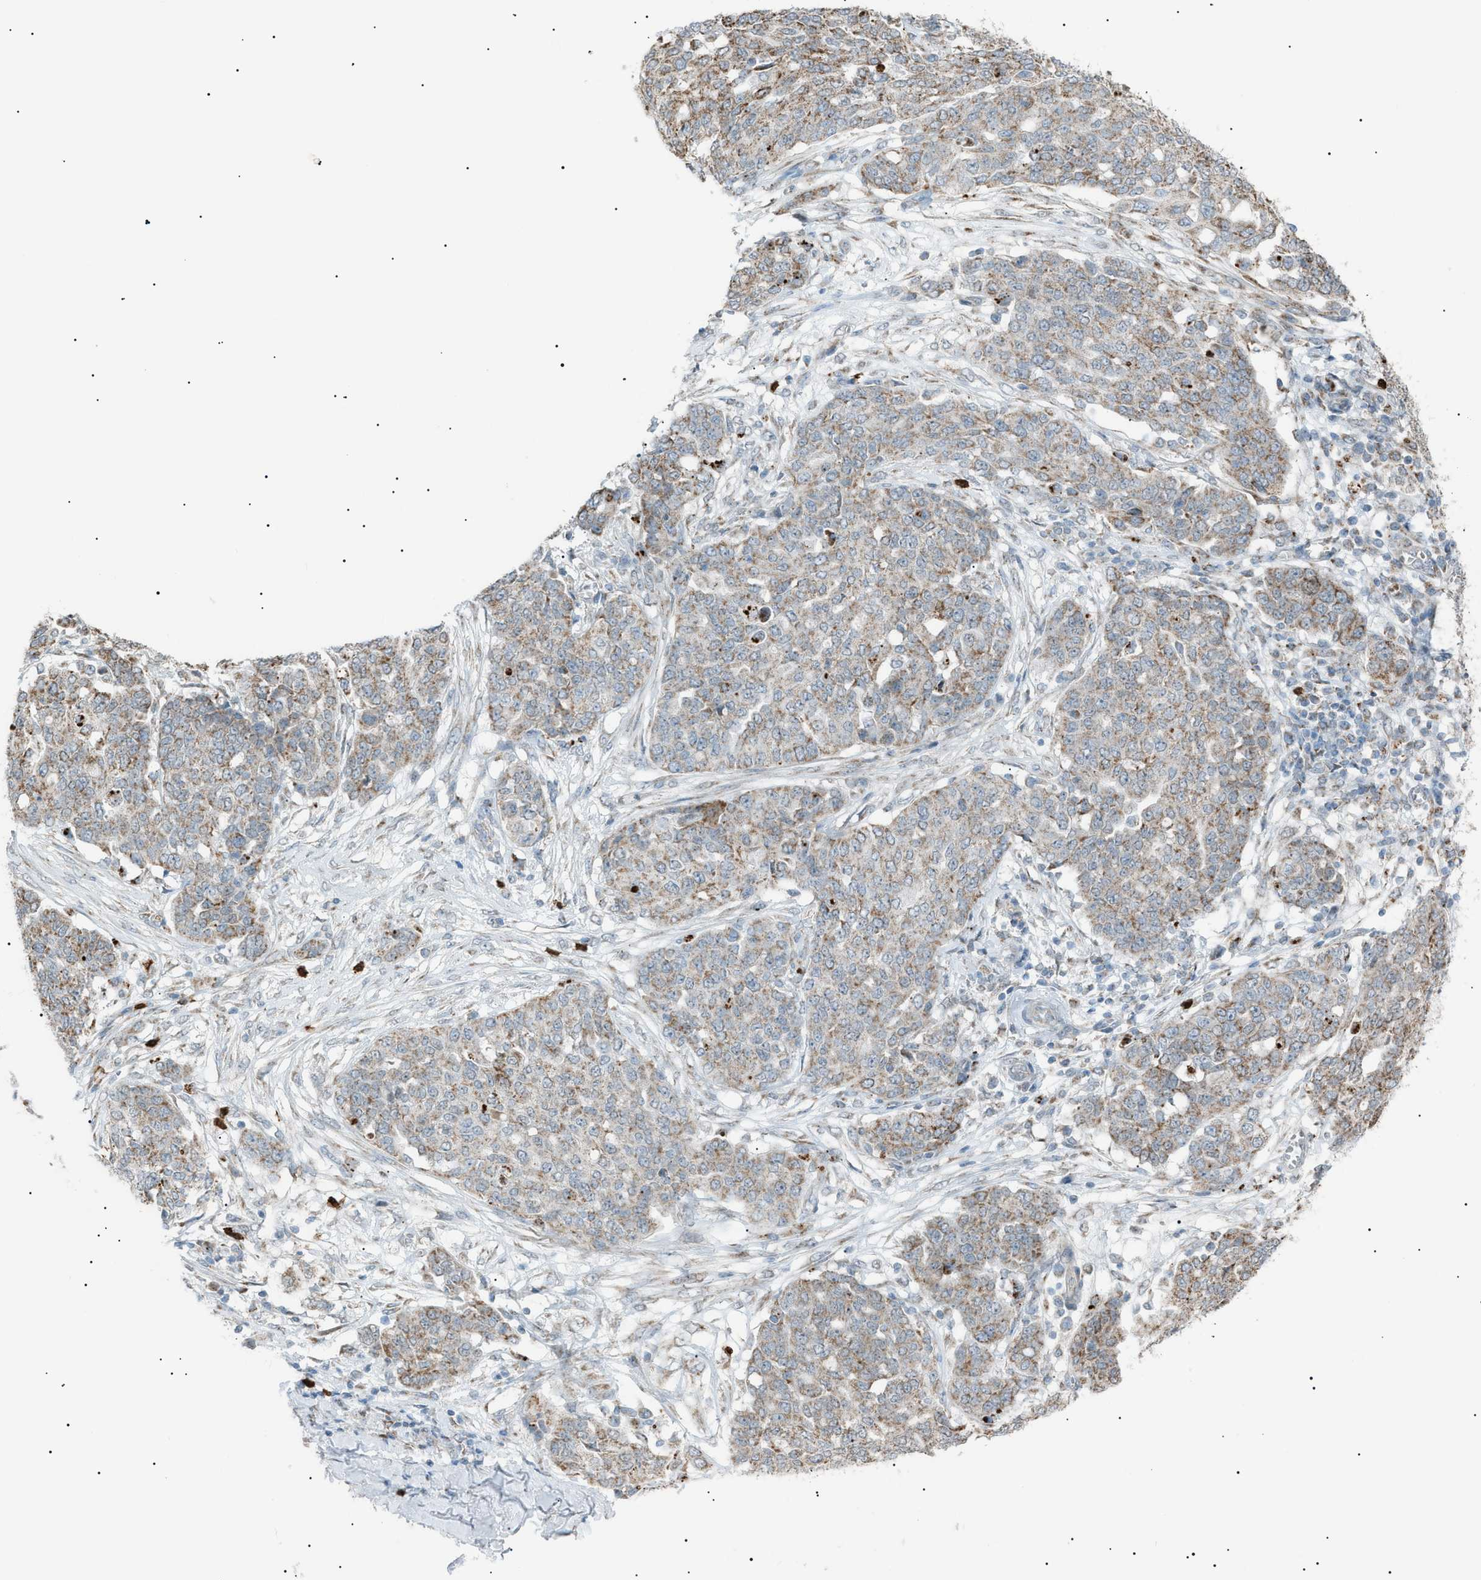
{"staining": {"intensity": "moderate", "quantity": "<25%", "location": "cytoplasmic/membranous"}, "tissue": "ovarian cancer", "cell_type": "Tumor cells", "image_type": "cancer", "snomed": [{"axis": "morphology", "description": "Cystadenocarcinoma, serous, NOS"}, {"axis": "topography", "description": "Soft tissue"}, {"axis": "topography", "description": "Ovary"}], "caption": "Immunohistochemistry of human ovarian cancer (serous cystadenocarcinoma) shows low levels of moderate cytoplasmic/membranous staining in approximately <25% of tumor cells.", "gene": "ZNF516", "patient": {"sex": "female", "age": 57}}